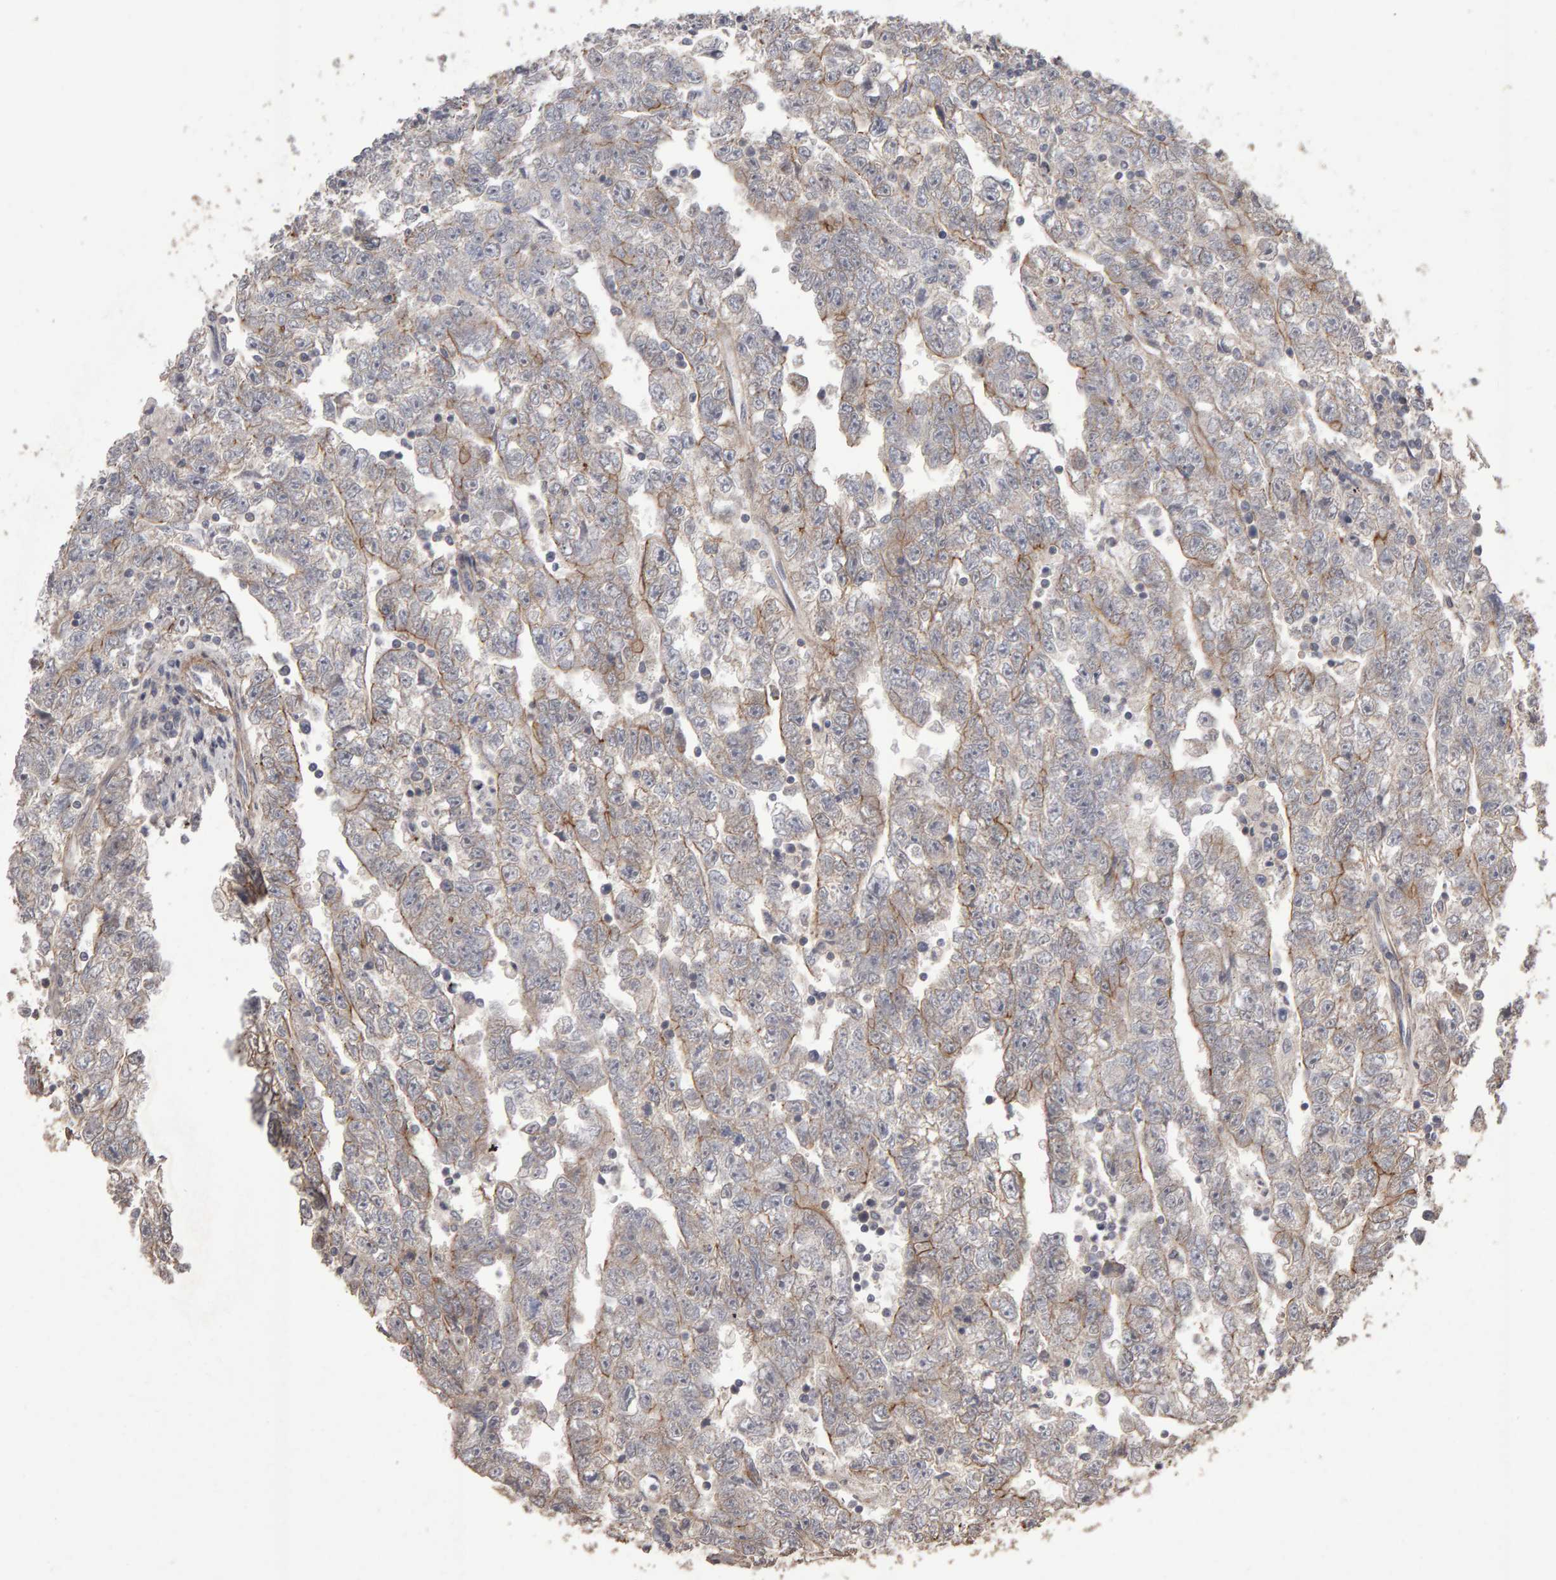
{"staining": {"intensity": "weak", "quantity": "25%-75%", "location": "cytoplasmic/membranous"}, "tissue": "testis cancer", "cell_type": "Tumor cells", "image_type": "cancer", "snomed": [{"axis": "morphology", "description": "Carcinoma, Embryonal, NOS"}, {"axis": "topography", "description": "Testis"}], "caption": "Immunohistochemical staining of human testis cancer displays low levels of weak cytoplasmic/membranous positivity in about 25%-75% of tumor cells.", "gene": "SCRIB", "patient": {"sex": "male", "age": 25}}